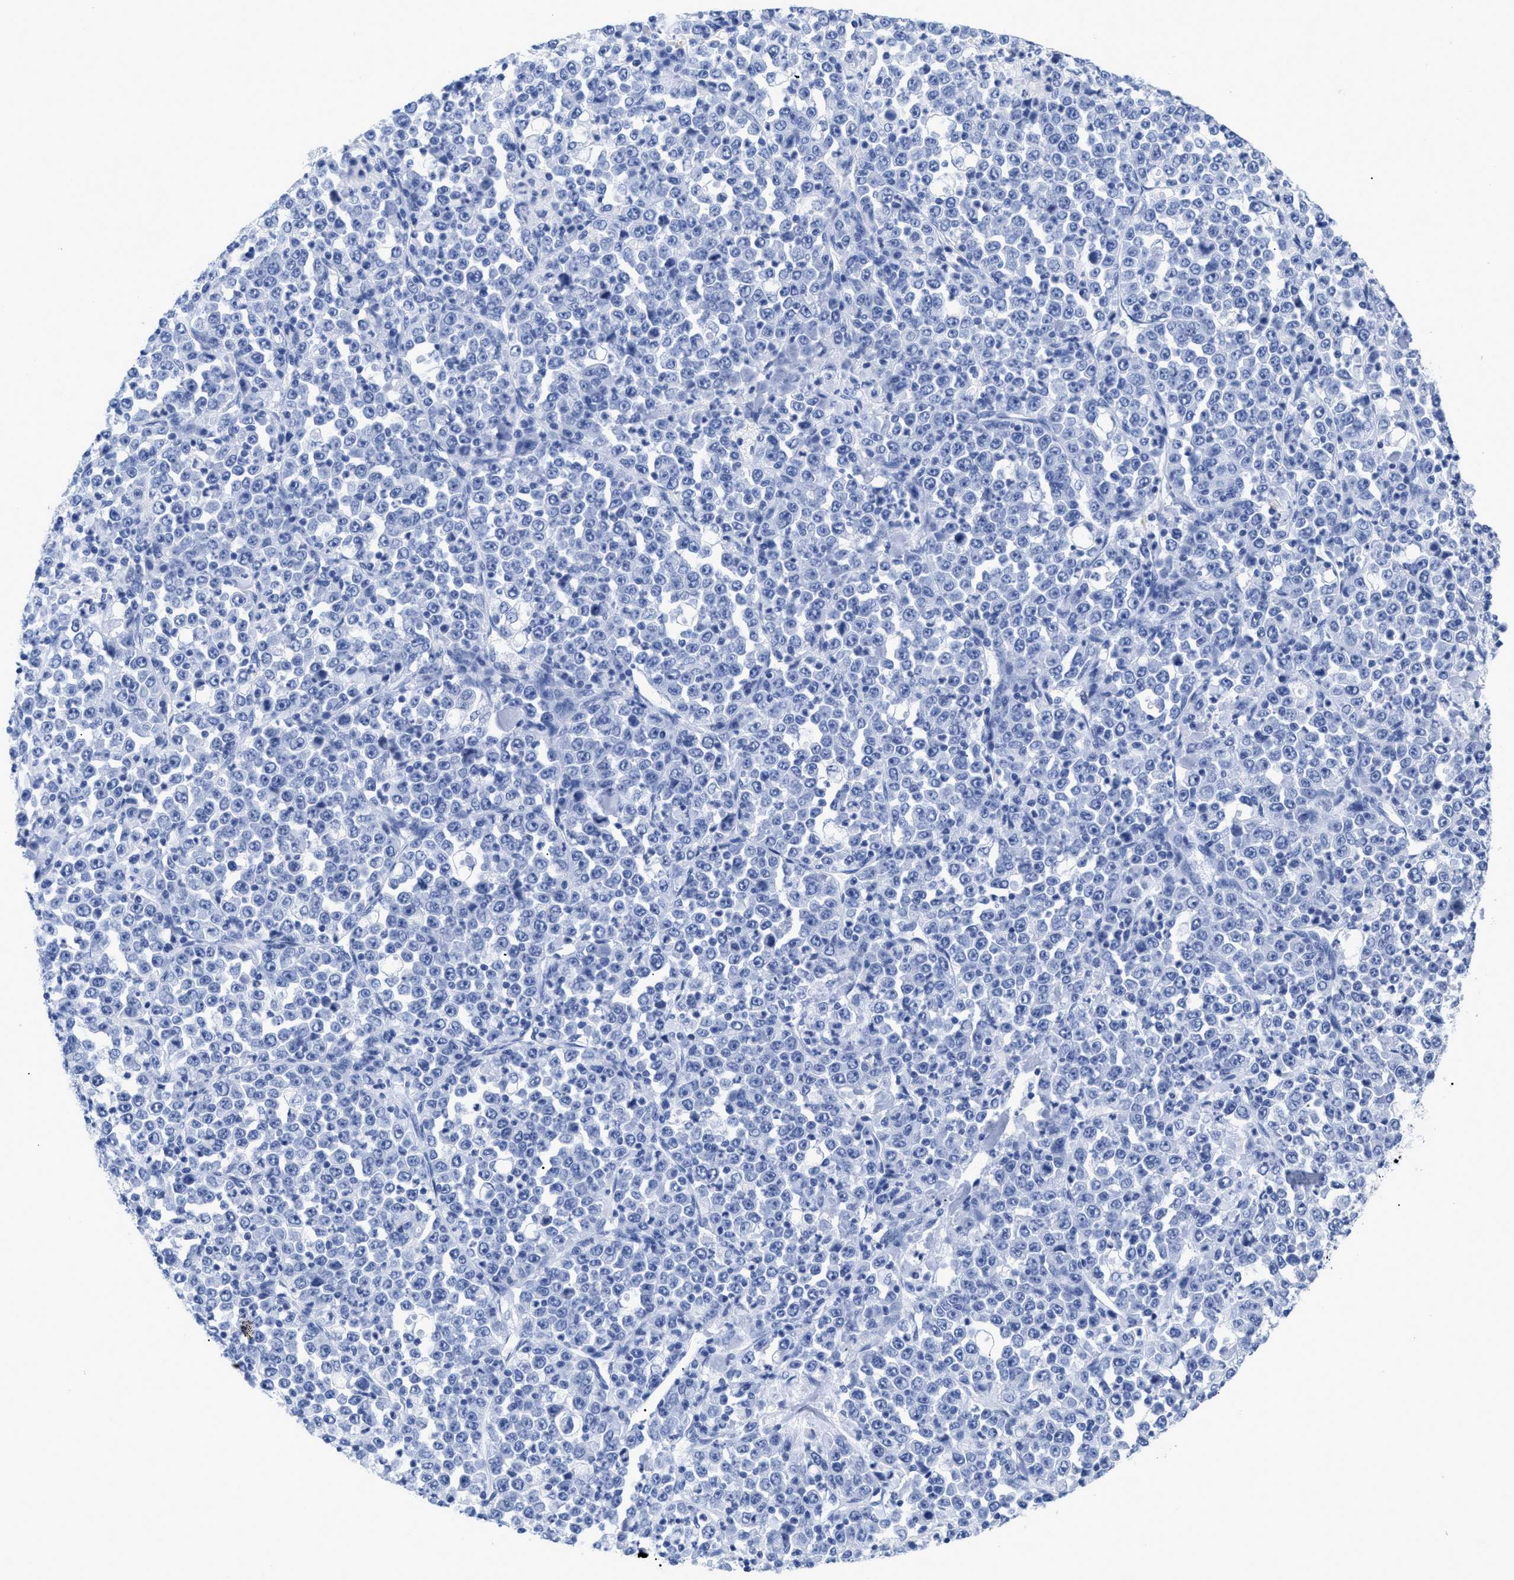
{"staining": {"intensity": "negative", "quantity": "none", "location": "none"}, "tissue": "stomach cancer", "cell_type": "Tumor cells", "image_type": "cancer", "snomed": [{"axis": "morphology", "description": "Normal tissue, NOS"}, {"axis": "morphology", "description": "Adenocarcinoma, NOS"}, {"axis": "topography", "description": "Stomach, upper"}, {"axis": "topography", "description": "Stomach"}], "caption": "Tumor cells show no significant positivity in stomach cancer (adenocarcinoma). Brightfield microscopy of IHC stained with DAB (3,3'-diaminobenzidine) (brown) and hematoxylin (blue), captured at high magnification.", "gene": "DUSP26", "patient": {"sex": "male", "age": 59}}